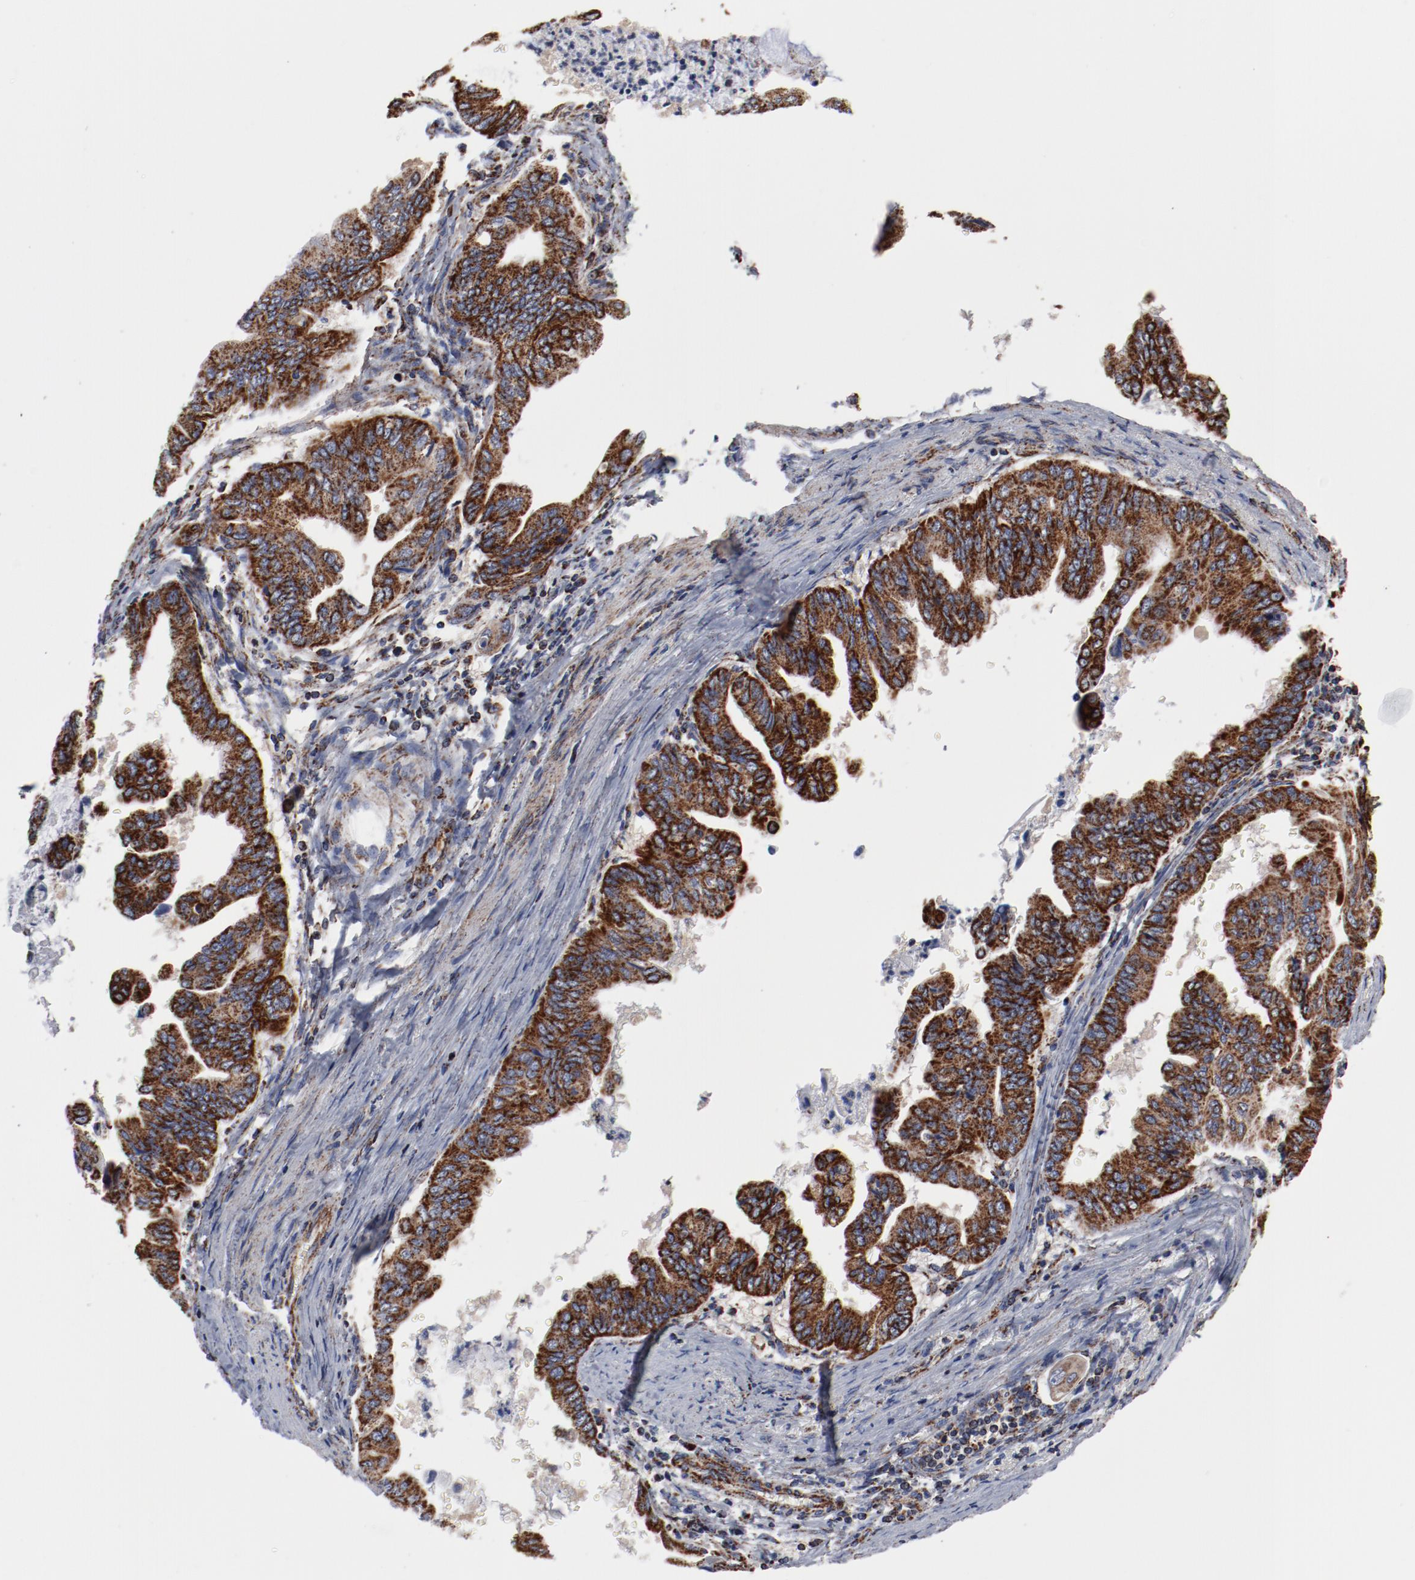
{"staining": {"intensity": "strong", "quantity": ">75%", "location": "cytoplasmic/membranous"}, "tissue": "stomach cancer", "cell_type": "Tumor cells", "image_type": "cancer", "snomed": [{"axis": "morphology", "description": "Adenocarcinoma, NOS"}, {"axis": "topography", "description": "Stomach, upper"}], "caption": "An image of stomach cancer stained for a protein shows strong cytoplasmic/membranous brown staining in tumor cells. The protein of interest is shown in brown color, while the nuclei are stained blue.", "gene": "NDUFV2", "patient": {"sex": "male", "age": 80}}